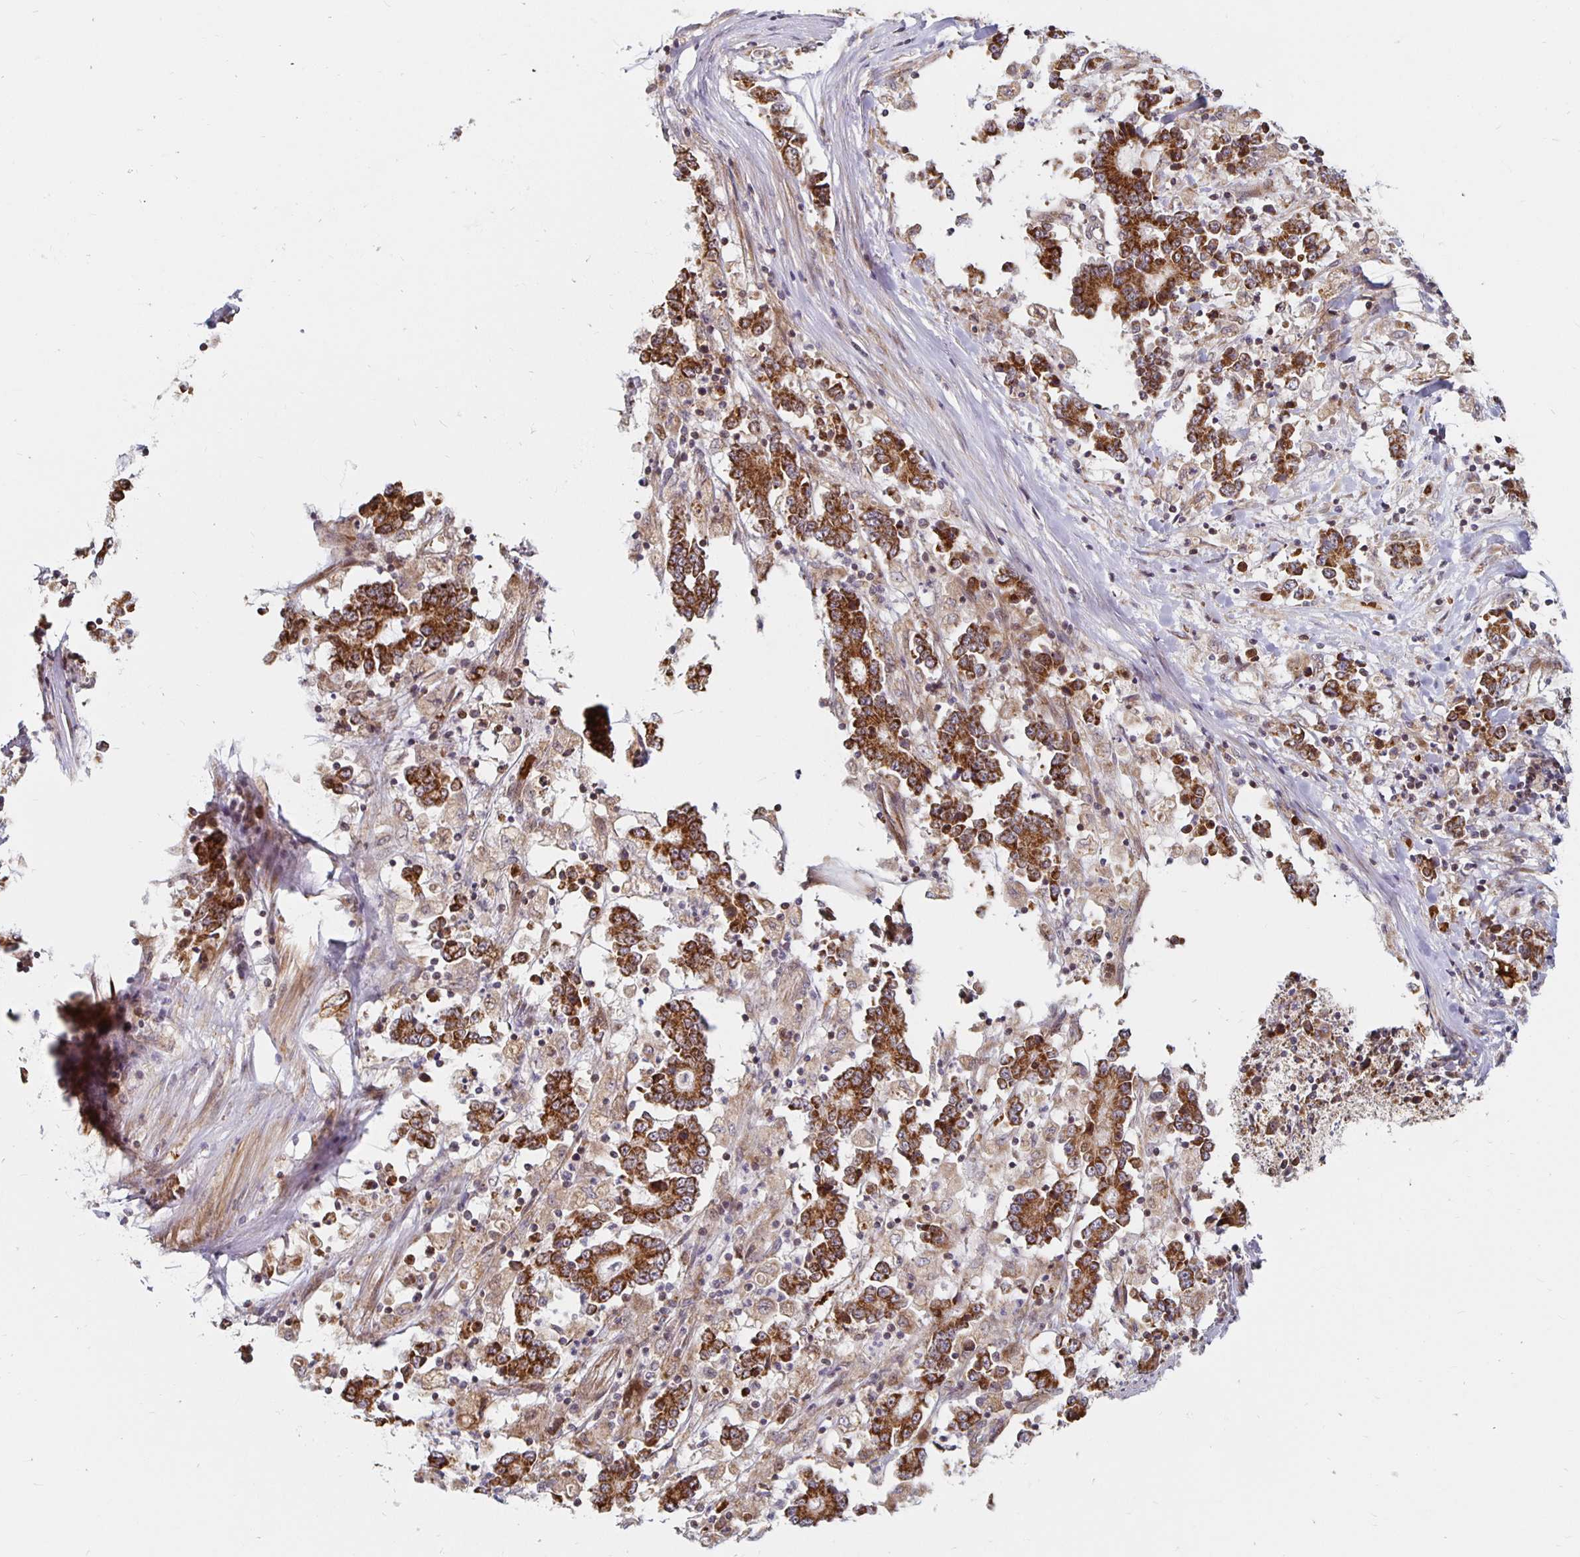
{"staining": {"intensity": "strong", "quantity": ">75%", "location": "cytoplasmic/membranous"}, "tissue": "stomach cancer", "cell_type": "Tumor cells", "image_type": "cancer", "snomed": [{"axis": "morphology", "description": "Adenocarcinoma, NOS"}, {"axis": "topography", "description": "Stomach, upper"}], "caption": "Protein analysis of stomach cancer tissue shows strong cytoplasmic/membranous expression in approximately >75% of tumor cells. The staining was performed using DAB to visualize the protein expression in brown, while the nuclei were stained in blue with hematoxylin (Magnification: 20x).", "gene": "MRPL28", "patient": {"sex": "male", "age": 68}}